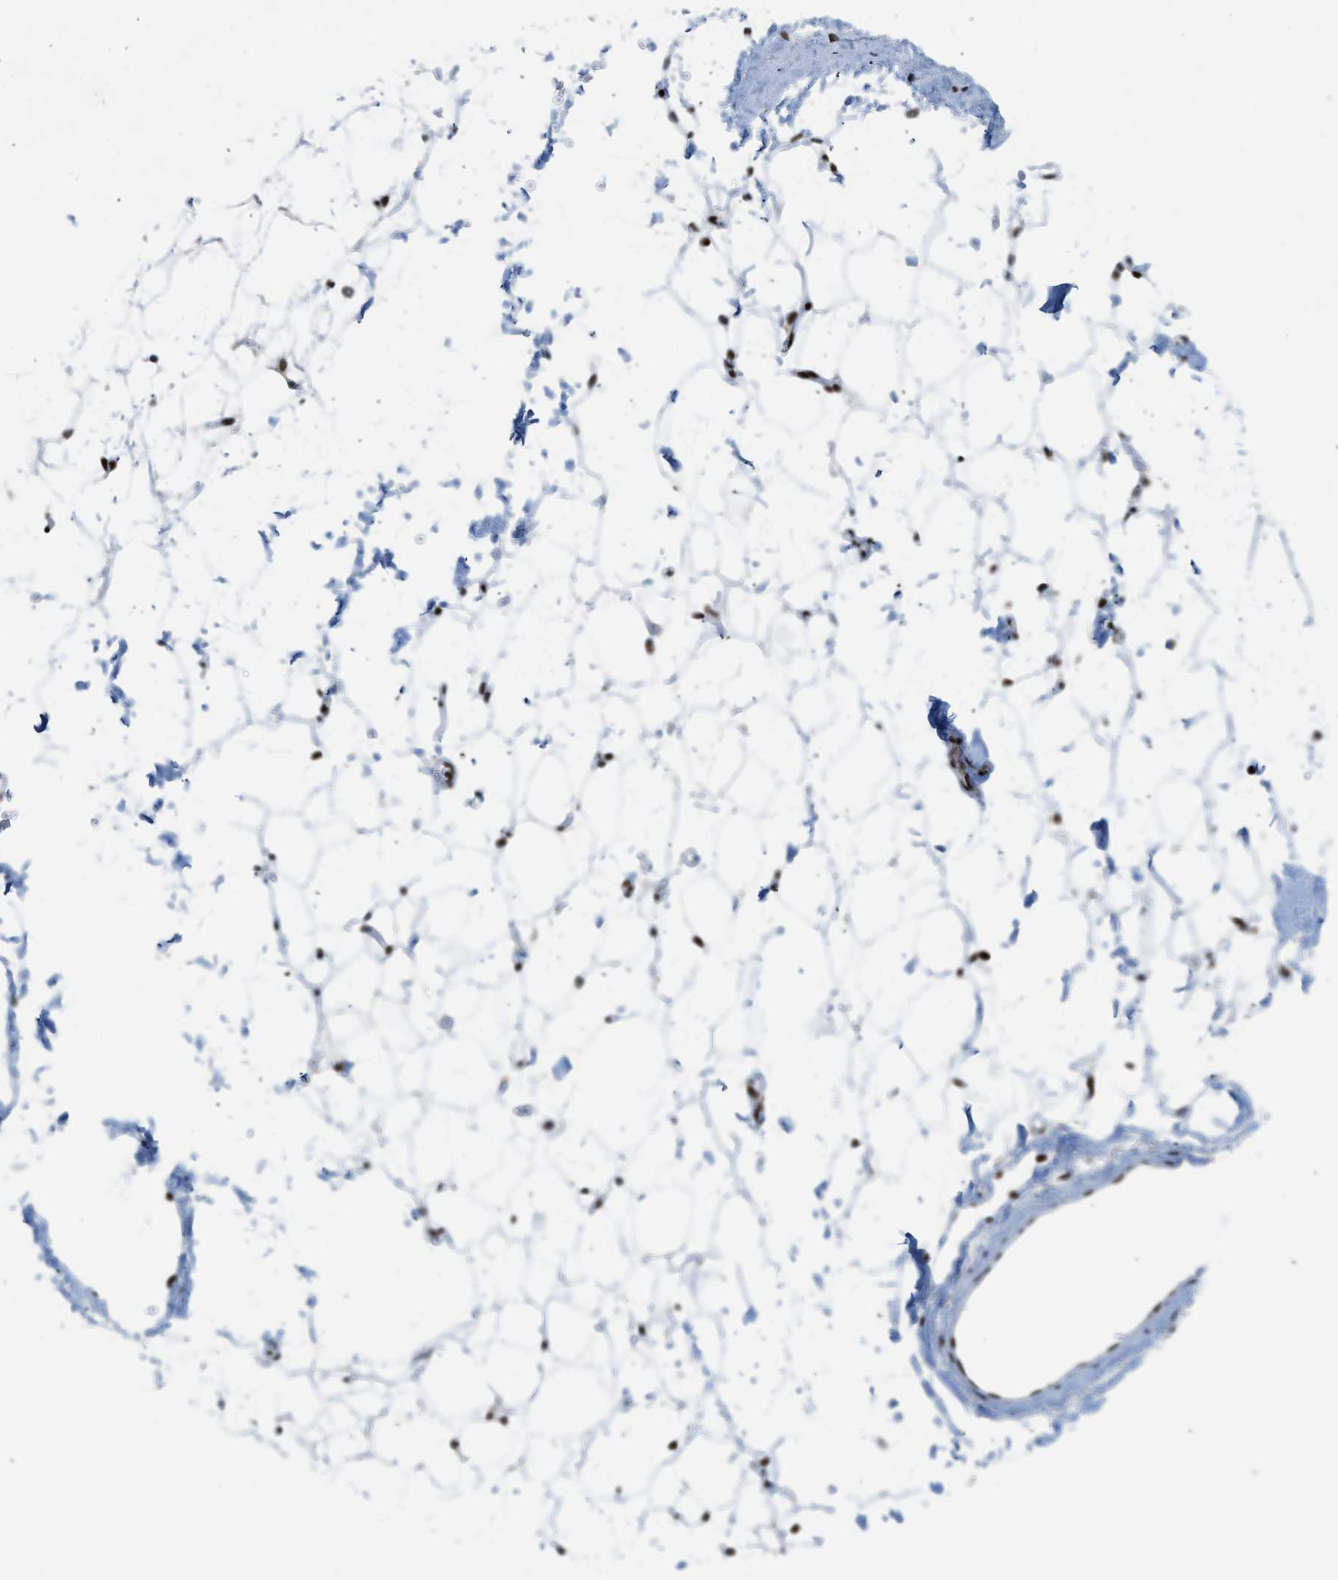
{"staining": {"intensity": "strong", "quantity": ">75%", "location": "nuclear"}, "tissue": "adipose tissue", "cell_type": "Adipocytes", "image_type": "normal", "snomed": [{"axis": "morphology", "description": "Normal tissue, NOS"}, {"axis": "topography", "description": "Breast"}, {"axis": "topography", "description": "Soft tissue"}], "caption": "Brown immunohistochemical staining in unremarkable human adipose tissue reveals strong nuclear positivity in about >75% of adipocytes. (DAB (3,3'-diaminobenzidine) = brown stain, brightfield microscopy at high magnification).", "gene": "ZNF22", "patient": {"sex": "female", "age": 75}}